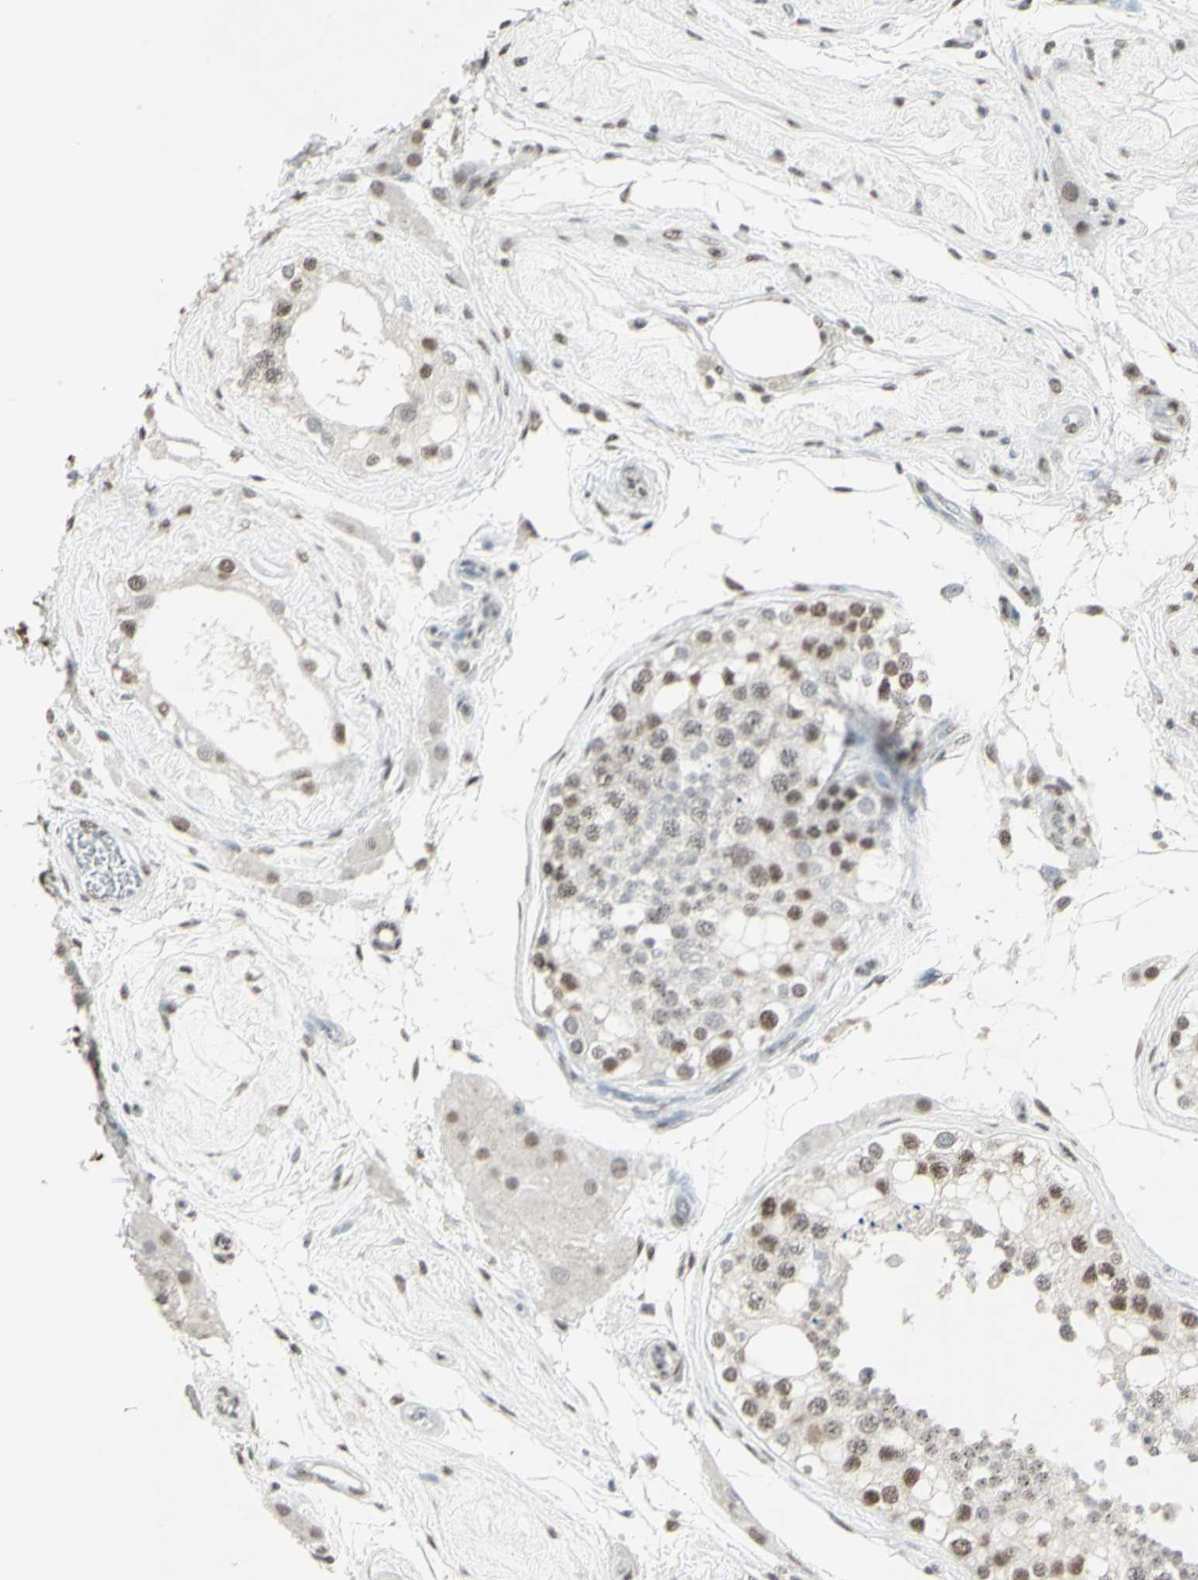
{"staining": {"intensity": "moderate", "quantity": ">75%", "location": "nuclear"}, "tissue": "testis", "cell_type": "Cells in seminiferous ducts", "image_type": "normal", "snomed": [{"axis": "morphology", "description": "Normal tissue, NOS"}, {"axis": "topography", "description": "Testis"}], "caption": "Immunohistochemistry (IHC) histopathology image of benign testis stained for a protein (brown), which displays medium levels of moderate nuclear staining in about >75% of cells in seminiferous ducts.", "gene": "TRIM28", "patient": {"sex": "male", "age": 68}}